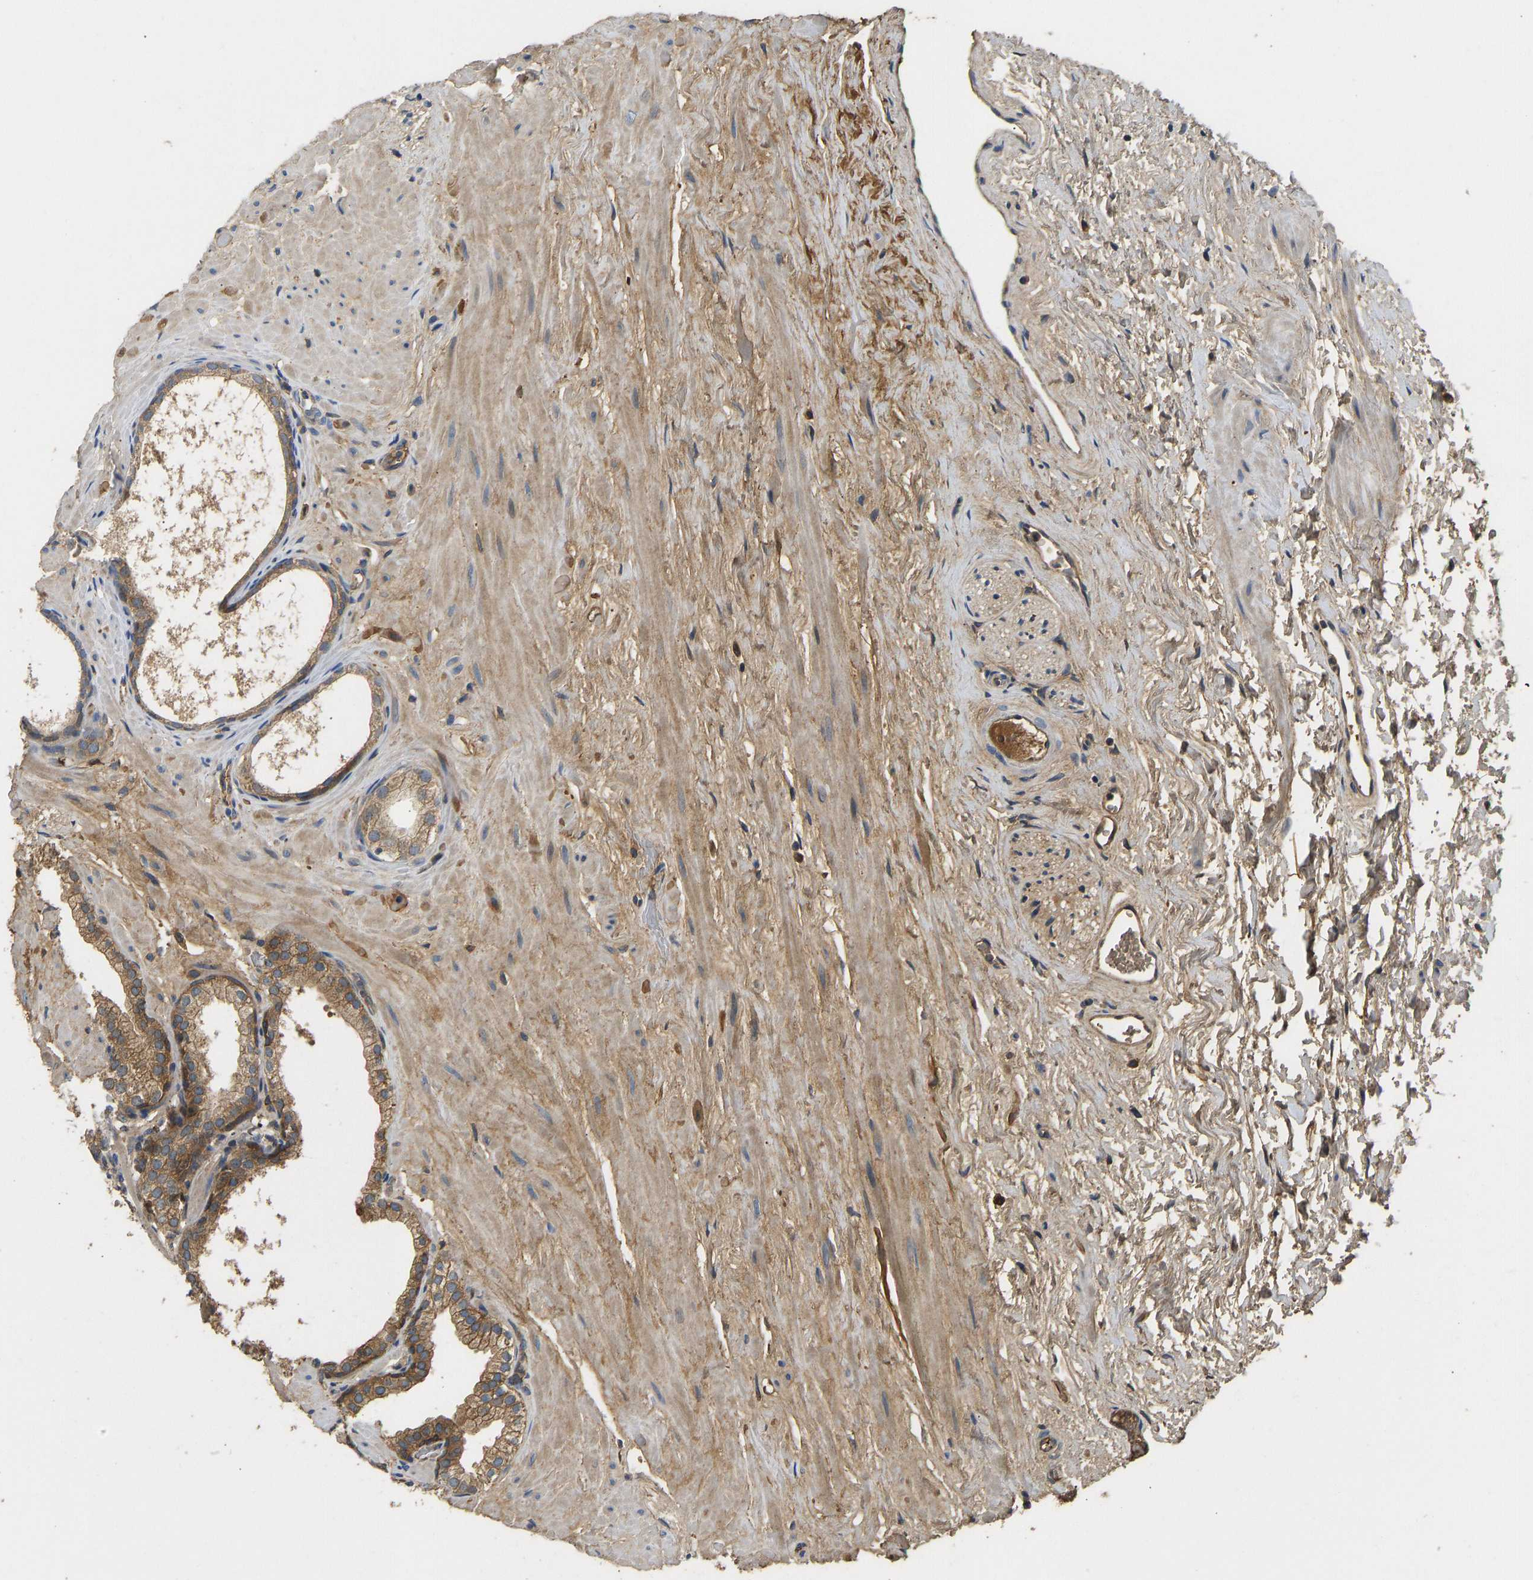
{"staining": {"intensity": "moderate", "quantity": ">75%", "location": "cytoplasmic/membranous"}, "tissue": "prostate", "cell_type": "Glandular cells", "image_type": "normal", "snomed": [{"axis": "morphology", "description": "Normal tissue, NOS"}, {"axis": "morphology", "description": "Urothelial carcinoma, Low grade"}, {"axis": "topography", "description": "Urinary bladder"}, {"axis": "topography", "description": "Prostate"}], "caption": "IHC of unremarkable human prostate demonstrates medium levels of moderate cytoplasmic/membranous expression in about >75% of glandular cells. (Stains: DAB (3,3'-diaminobenzidine) in brown, nuclei in blue, Microscopy: brightfield microscopy at high magnification).", "gene": "VCPKMT", "patient": {"sex": "male", "age": 60}}